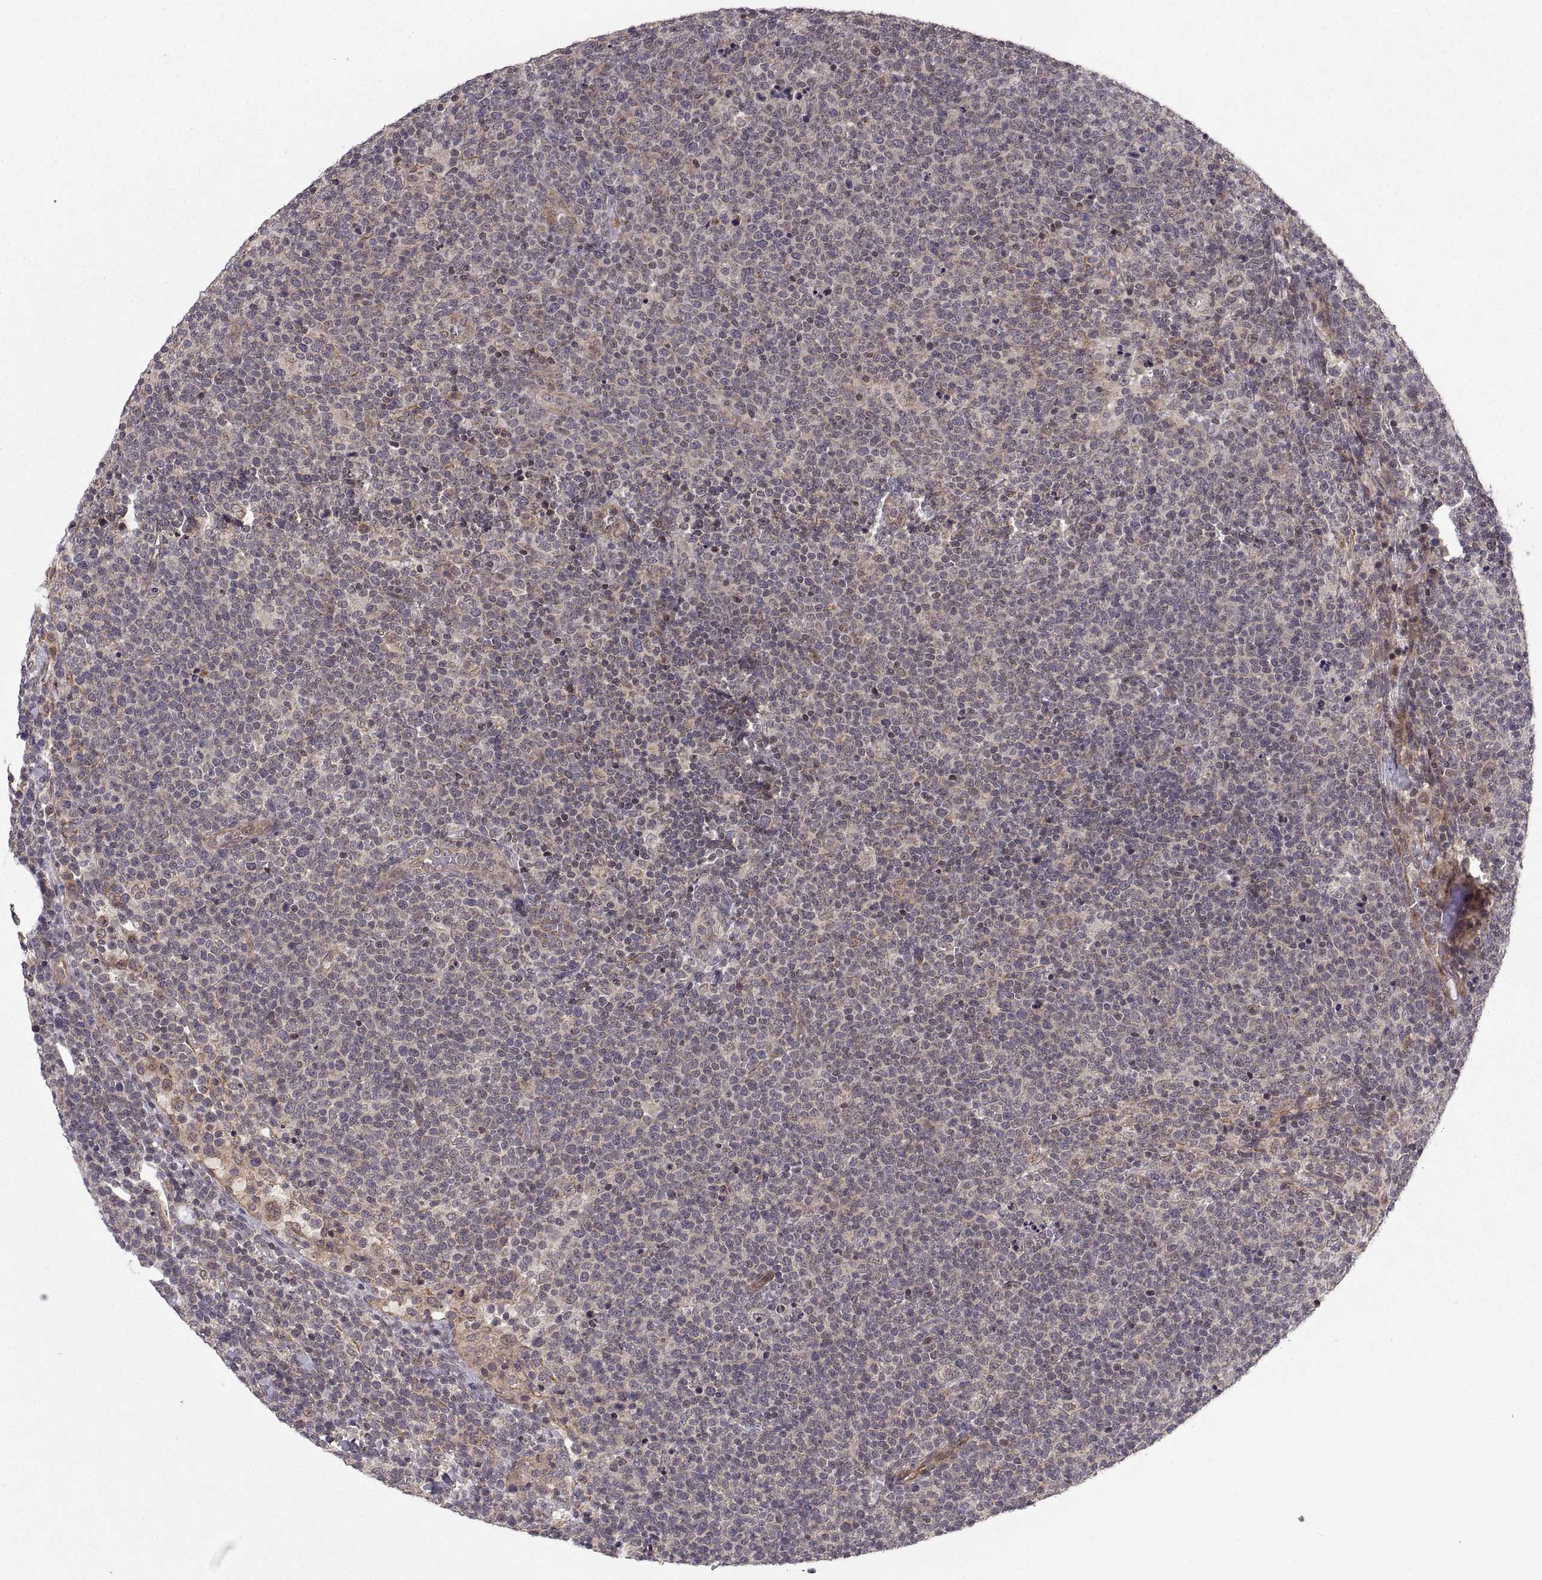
{"staining": {"intensity": "negative", "quantity": "none", "location": "none"}, "tissue": "lymphoma", "cell_type": "Tumor cells", "image_type": "cancer", "snomed": [{"axis": "morphology", "description": "Malignant lymphoma, non-Hodgkin's type, High grade"}, {"axis": "topography", "description": "Lymph node"}], "caption": "A high-resolution micrograph shows immunohistochemistry (IHC) staining of lymphoma, which shows no significant staining in tumor cells. (DAB immunohistochemistry visualized using brightfield microscopy, high magnification).", "gene": "ABL2", "patient": {"sex": "male", "age": 61}}